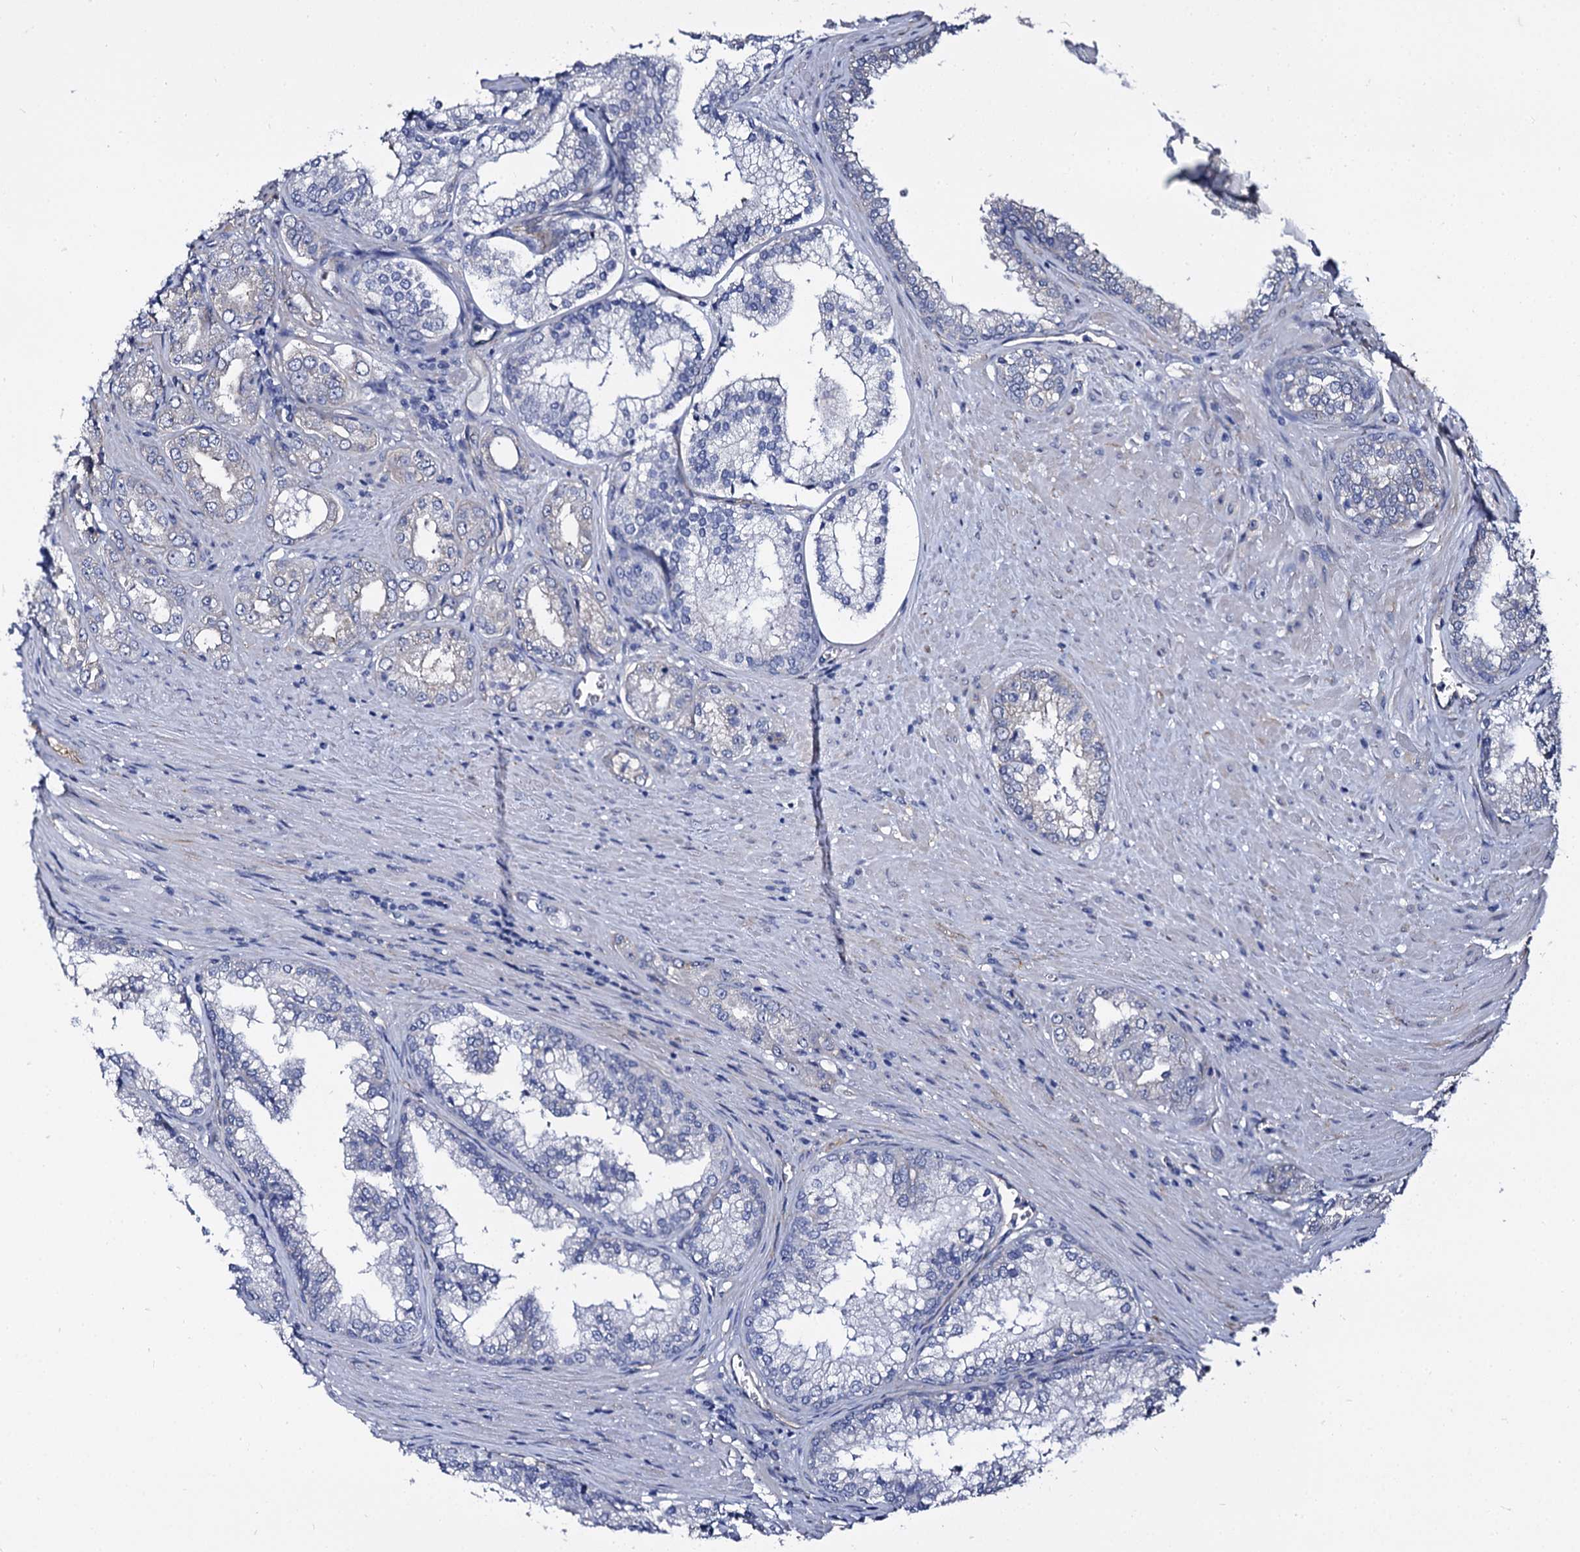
{"staining": {"intensity": "negative", "quantity": "none", "location": "none"}, "tissue": "prostate cancer", "cell_type": "Tumor cells", "image_type": "cancer", "snomed": [{"axis": "morphology", "description": "Adenocarcinoma, High grade"}, {"axis": "topography", "description": "Prostate"}], "caption": "Photomicrograph shows no significant protein expression in tumor cells of prostate cancer (adenocarcinoma (high-grade)).", "gene": "CBFB", "patient": {"sex": "male", "age": 72}}